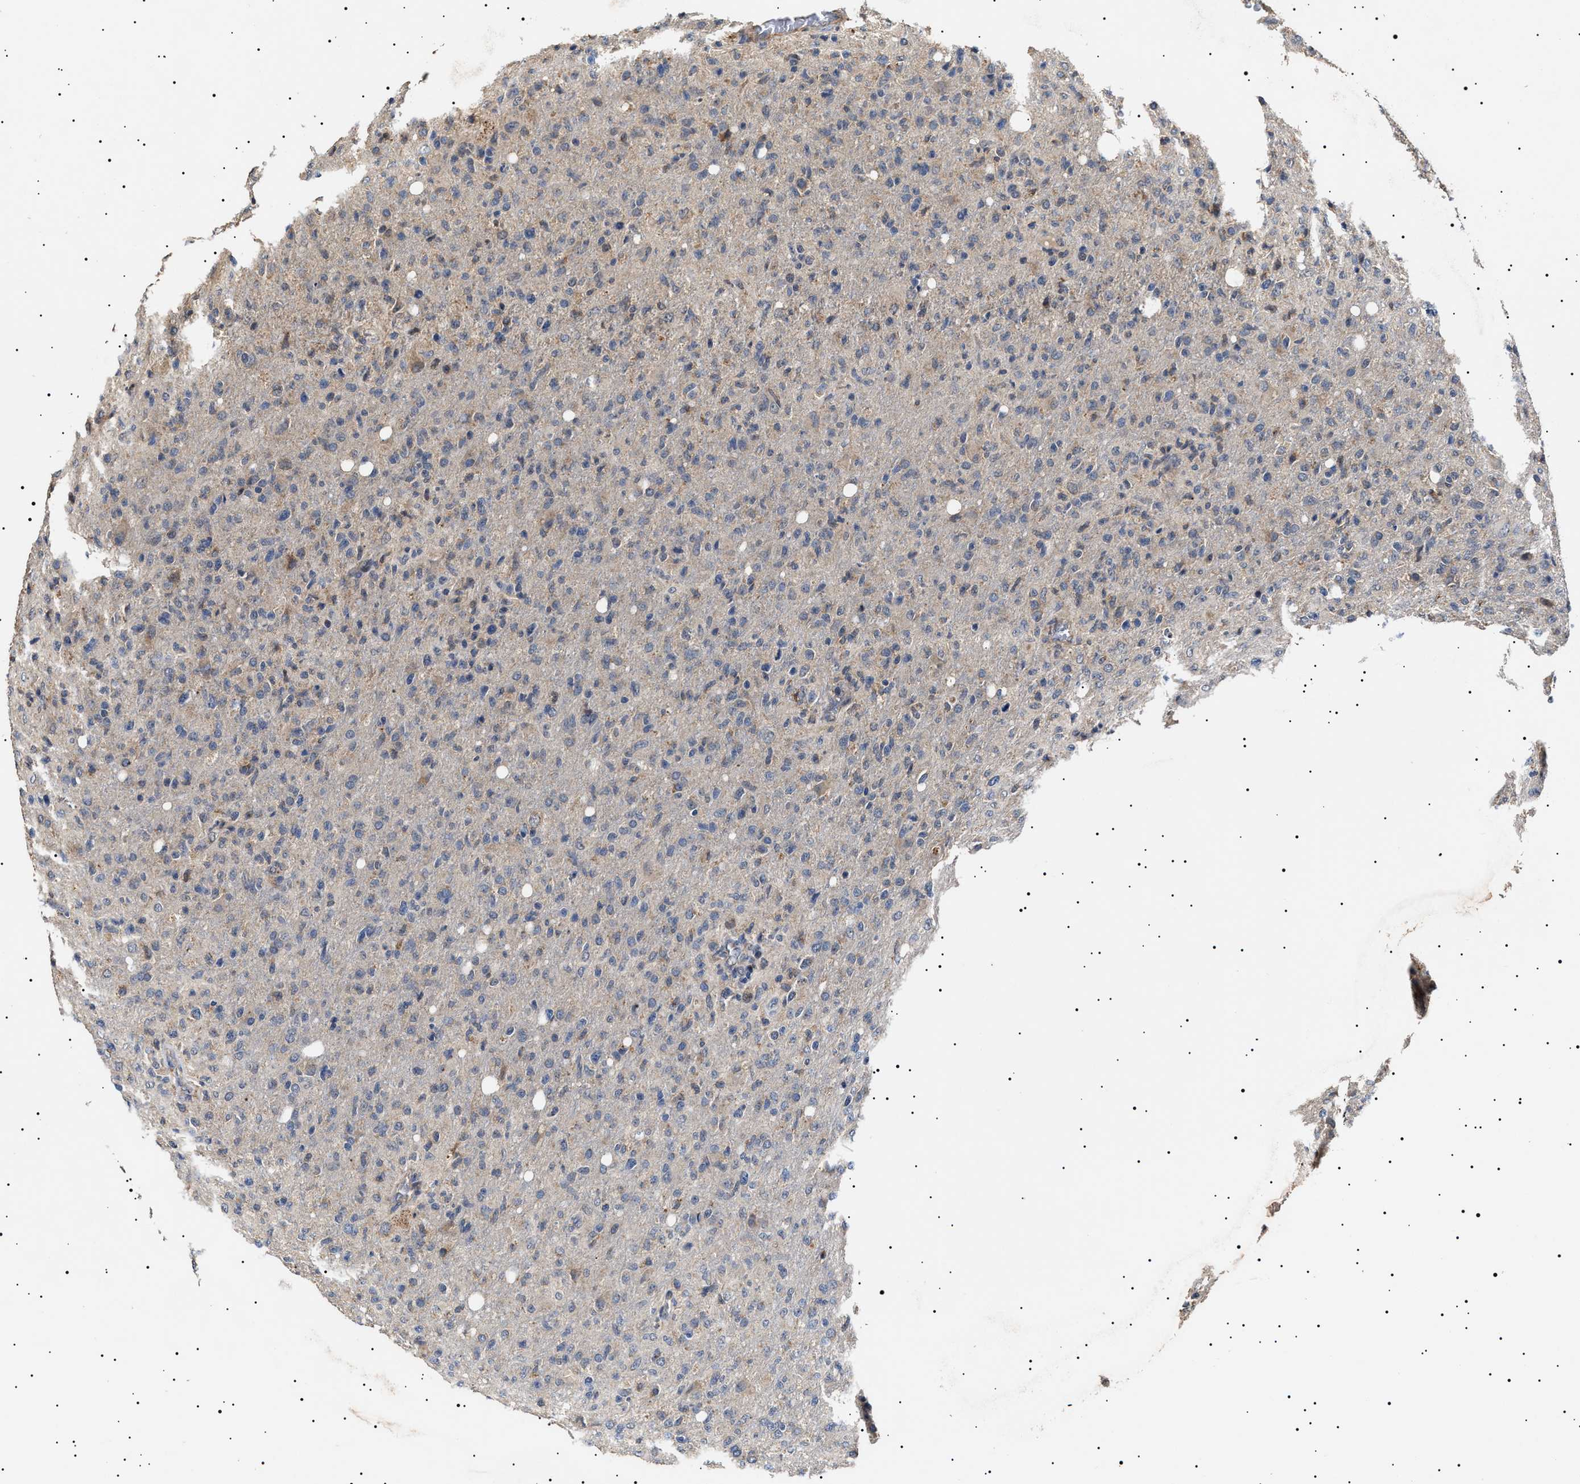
{"staining": {"intensity": "weak", "quantity": "<25%", "location": "cytoplasmic/membranous"}, "tissue": "glioma", "cell_type": "Tumor cells", "image_type": "cancer", "snomed": [{"axis": "morphology", "description": "Glioma, malignant, High grade"}, {"axis": "topography", "description": "Brain"}], "caption": "Protein analysis of malignant high-grade glioma reveals no significant staining in tumor cells.", "gene": "RAB34", "patient": {"sex": "female", "age": 57}}